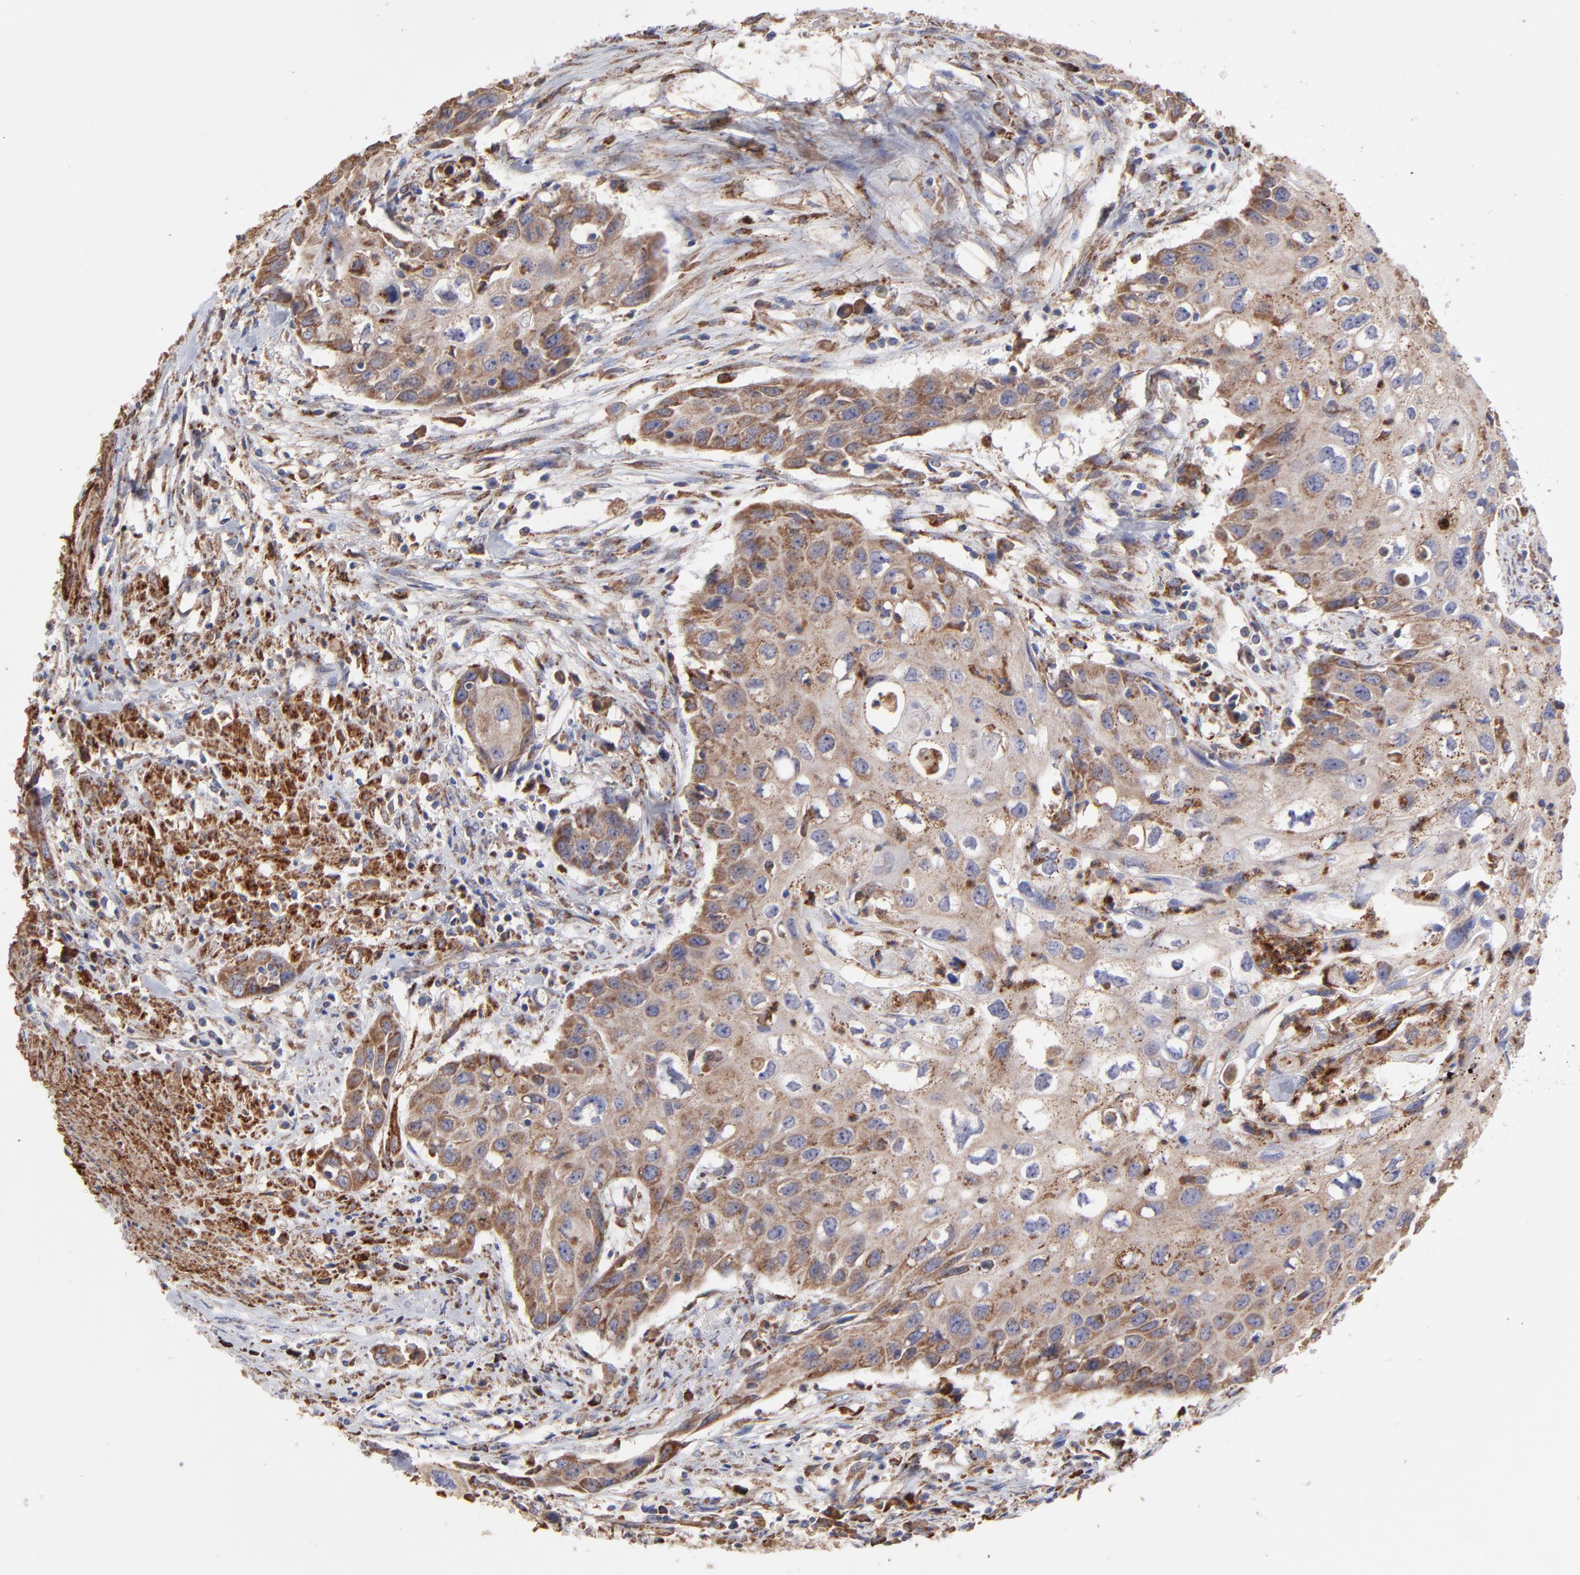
{"staining": {"intensity": "moderate", "quantity": "25%-75%", "location": "cytoplasmic/membranous"}, "tissue": "urothelial cancer", "cell_type": "Tumor cells", "image_type": "cancer", "snomed": [{"axis": "morphology", "description": "Urothelial carcinoma, High grade"}, {"axis": "topography", "description": "Urinary bladder"}], "caption": "This micrograph shows immunohistochemistry (IHC) staining of urothelial cancer, with medium moderate cytoplasmic/membranous expression in about 25%-75% of tumor cells.", "gene": "PFKM", "patient": {"sex": "male", "age": 54}}